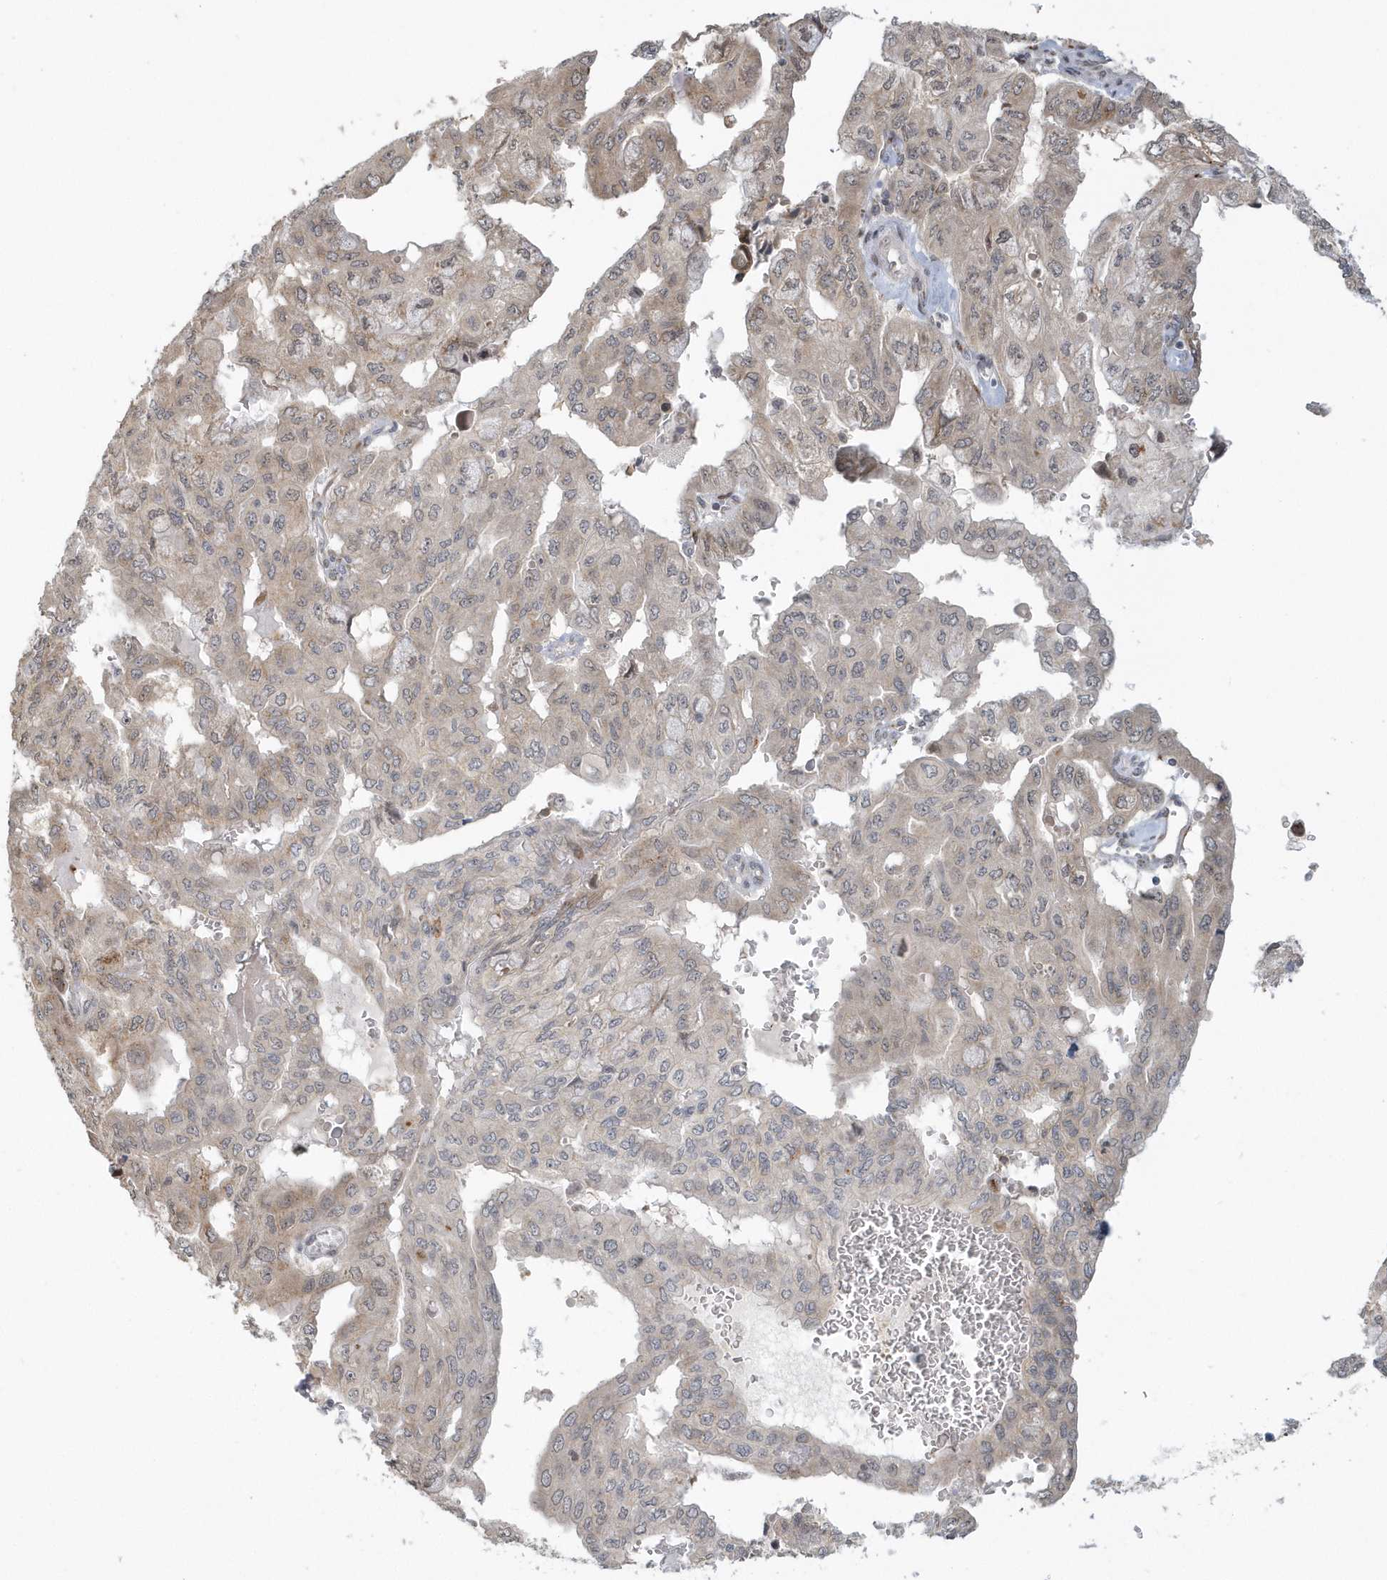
{"staining": {"intensity": "weak", "quantity": "<25%", "location": "cytoplasmic/membranous"}, "tissue": "pancreatic cancer", "cell_type": "Tumor cells", "image_type": "cancer", "snomed": [{"axis": "morphology", "description": "Adenocarcinoma, NOS"}, {"axis": "topography", "description": "Pancreas"}], "caption": "DAB (3,3'-diaminobenzidine) immunohistochemical staining of pancreatic cancer (adenocarcinoma) shows no significant expression in tumor cells. (Immunohistochemistry (ihc), brightfield microscopy, high magnification).", "gene": "DHFR", "patient": {"sex": "male", "age": 51}}